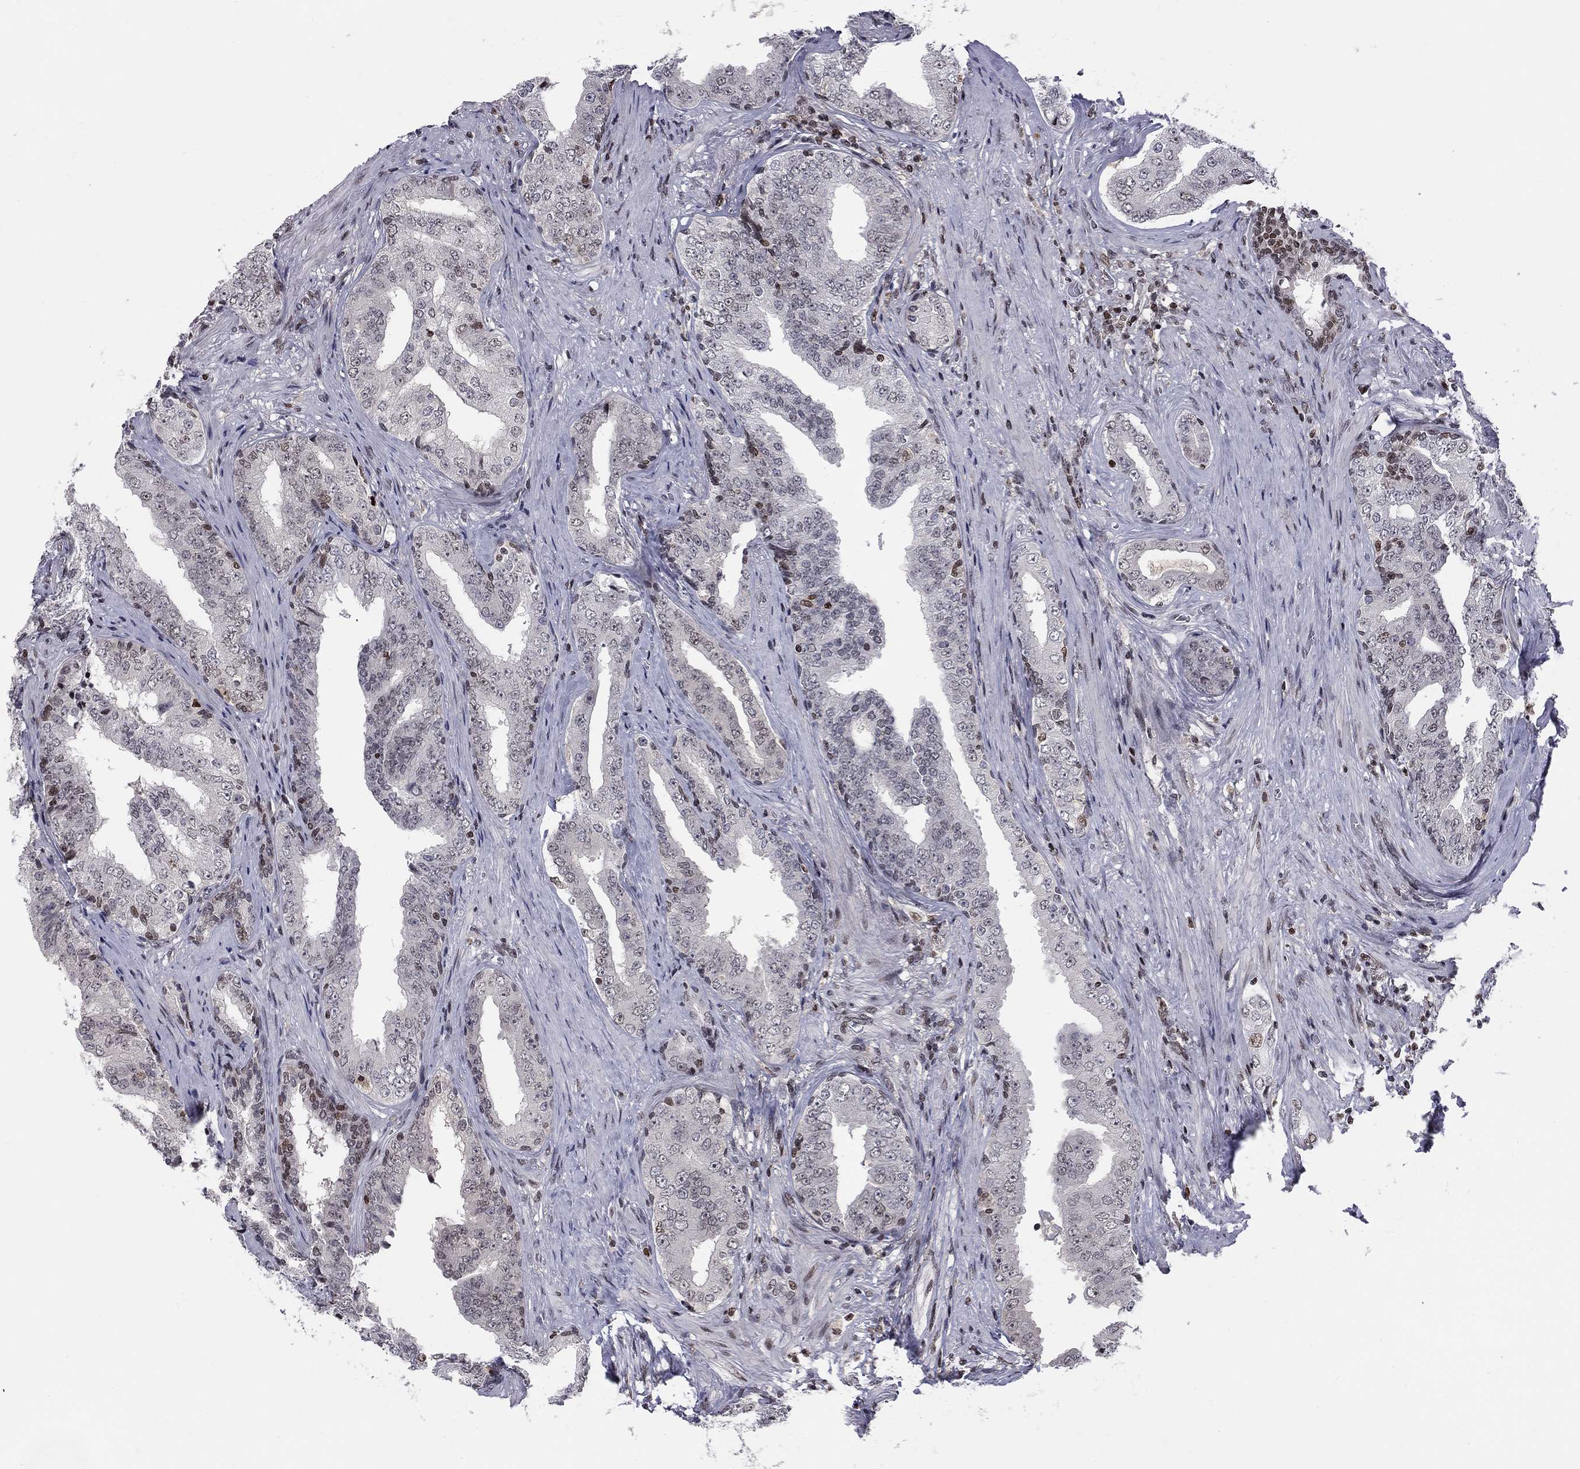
{"staining": {"intensity": "moderate", "quantity": "<25%", "location": "nuclear"}, "tissue": "prostate cancer", "cell_type": "Tumor cells", "image_type": "cancer", "snomed": [{"axis": "morphology", "description": "Adenocarcinoma, Low grade"}, {"axis": "topography", "description": "Prostate and seminal vesicle, NOS"}], "caption": "Protein staining by IHC reveals moderate nuclear positivity in approximately <25% of tumor cells in low-grade adenocarcinoma (prostate).", "gene": "RNASEH2C", "patient": {"sex": "male", "age": 61}}